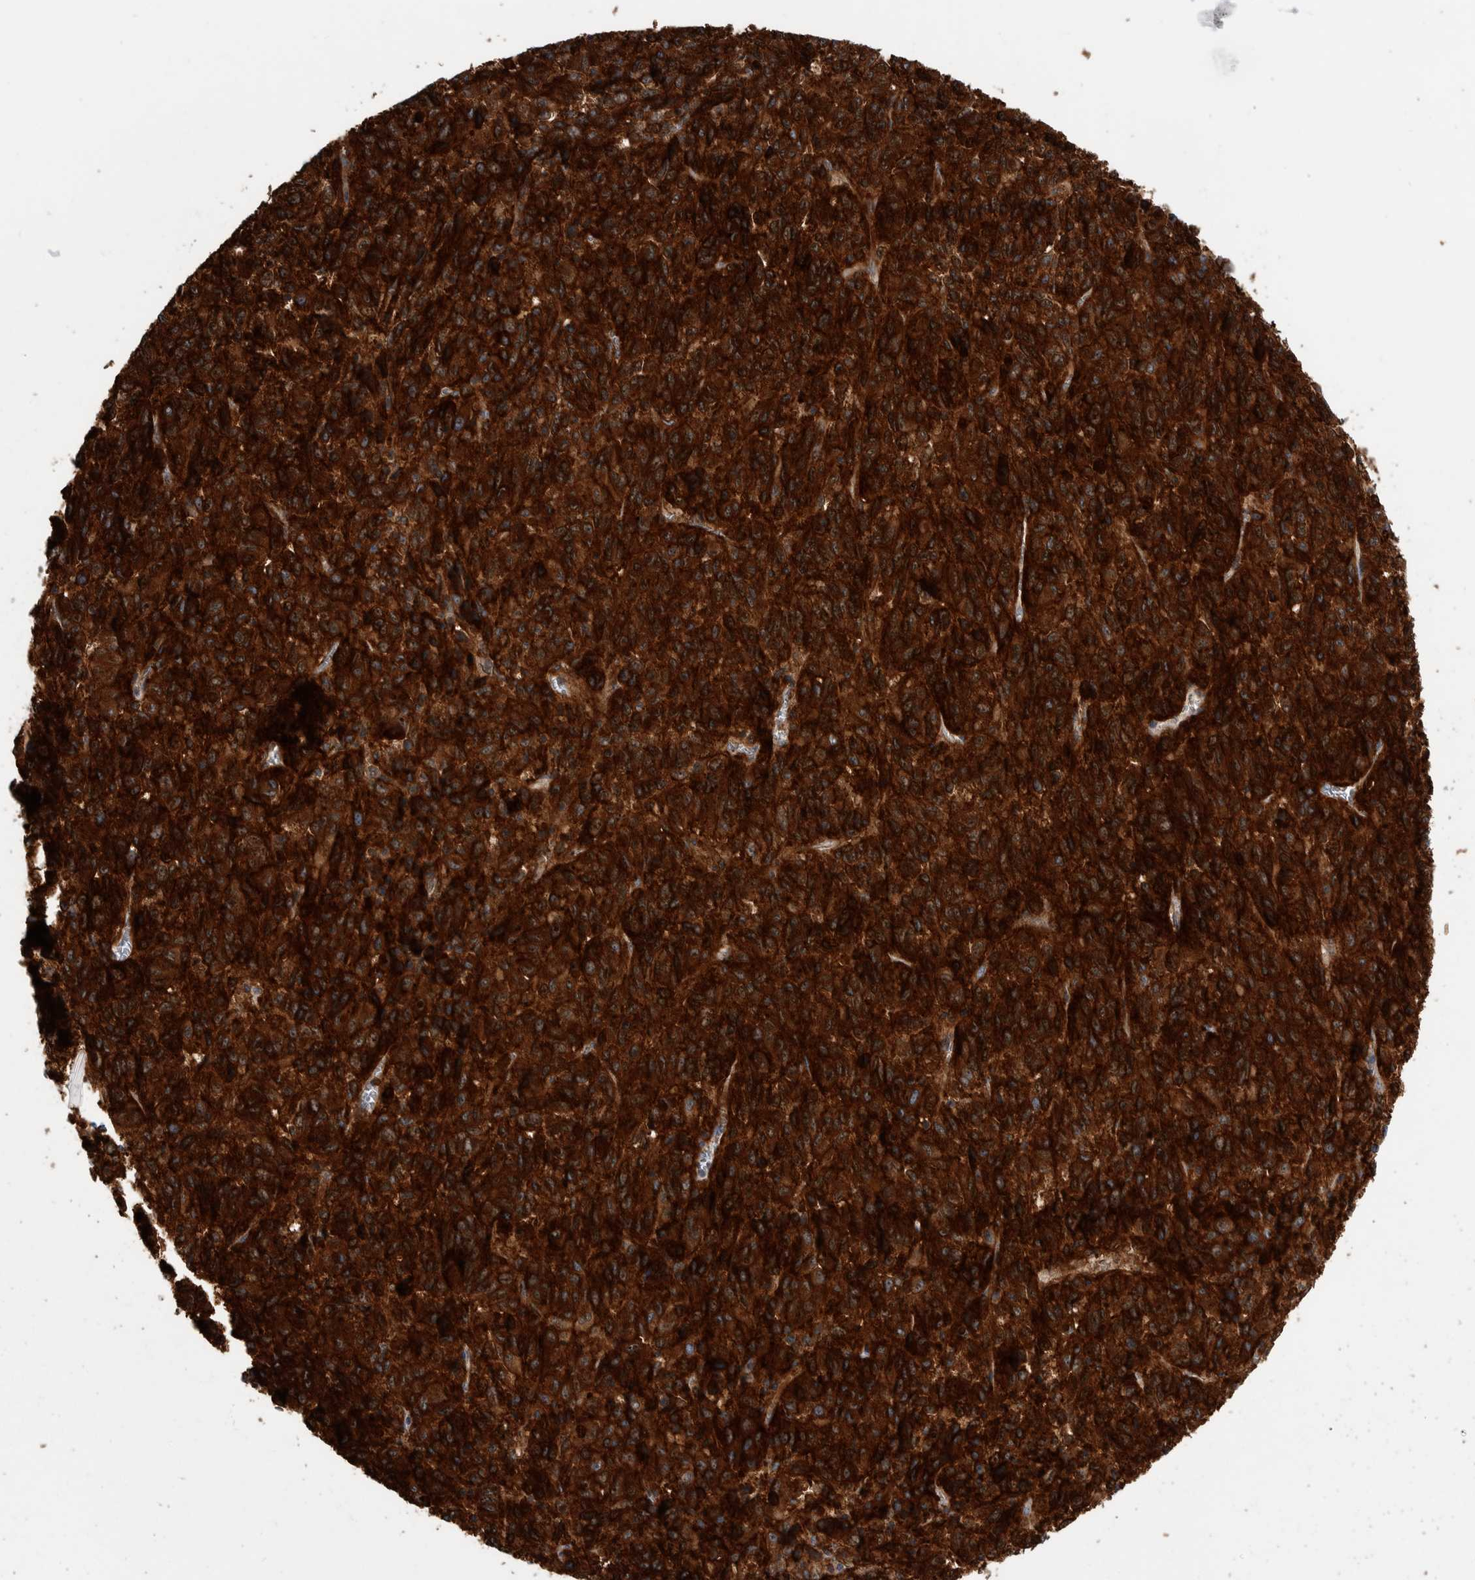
{"staining": {"intensity": "strong", "quantity": ">75%", "location": "cytoplasmic/membranous"}, "tissue": "melanoma", "cell_type": "Tumor cells", "image_type": "cancer", "snomed": [{"axis": "morphology", "description": "Malignant melanoma, Metastatic site"}, {"axis": "topography", "description": "Lung"}], "caption": "Protein analysis of melanoma tissue reveals strong cytoplasmic/membranous expression in about >75% of tumor cells.", "gene": "SDCBP", "patient": {"sex": "male", "age": 64}}